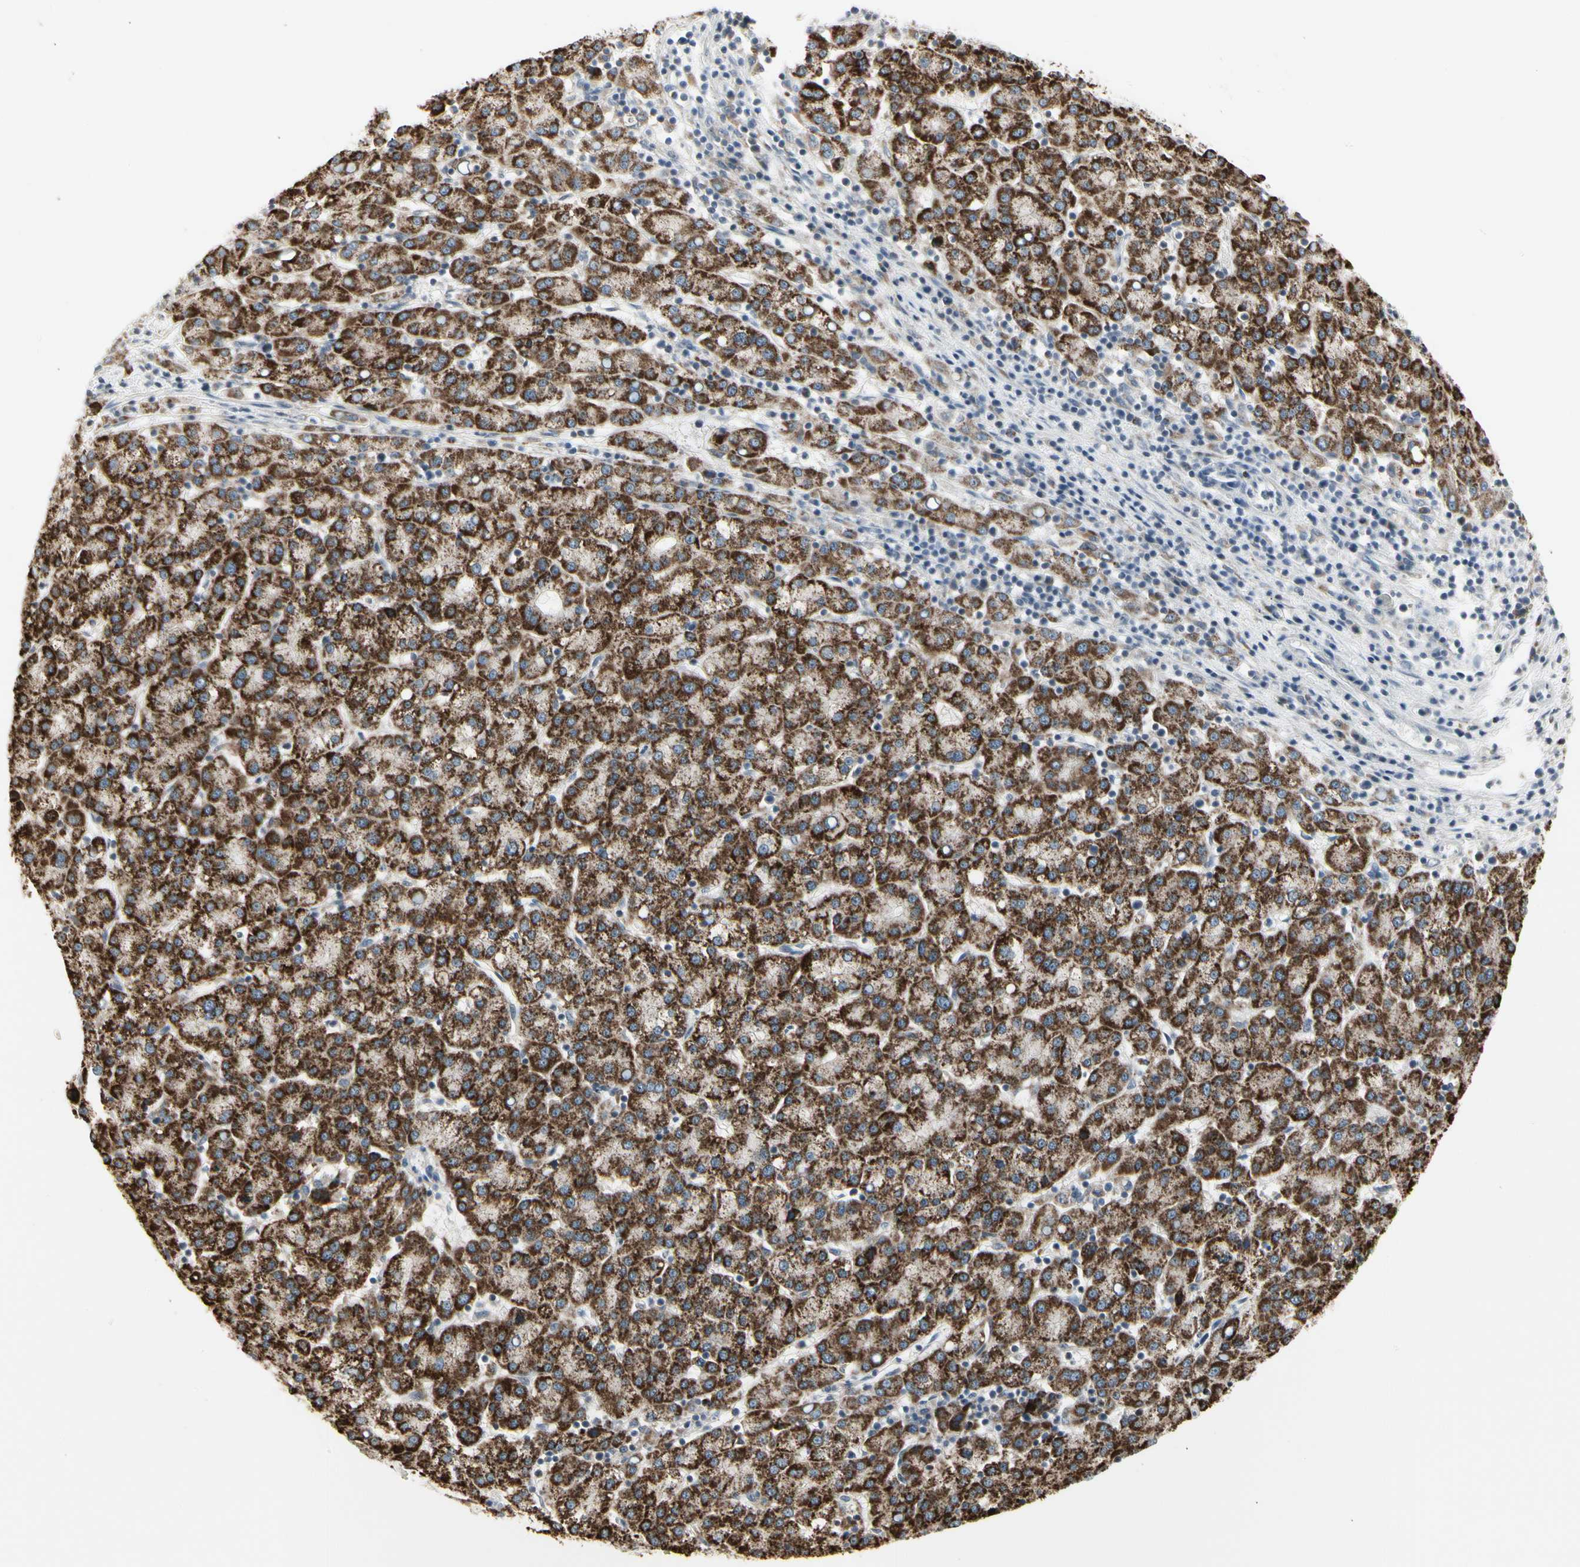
{"staining": {"intensity": "strong", "quantity": ">75%", "location": "cytoplasmic/membranous"}, "tissue": "liver cancer", "cell_type": "Tumor cells", "image_type": "cancer", "snomed": [{"axis": "morphology", "description": "Carcinoma, Hepatocellular, NOS"}, {"axis": "topography", "description": "Liver"}], "caption": "An image of liver hepatocellular carcinoma stained for a protein reveals strong cytoplasmic/membranous brown staining in tumor cells. (IHC, brightfield microscopy, high magnification).", "gene": "TMEM176A", "patient": {"sex": "female", "age": 58}}